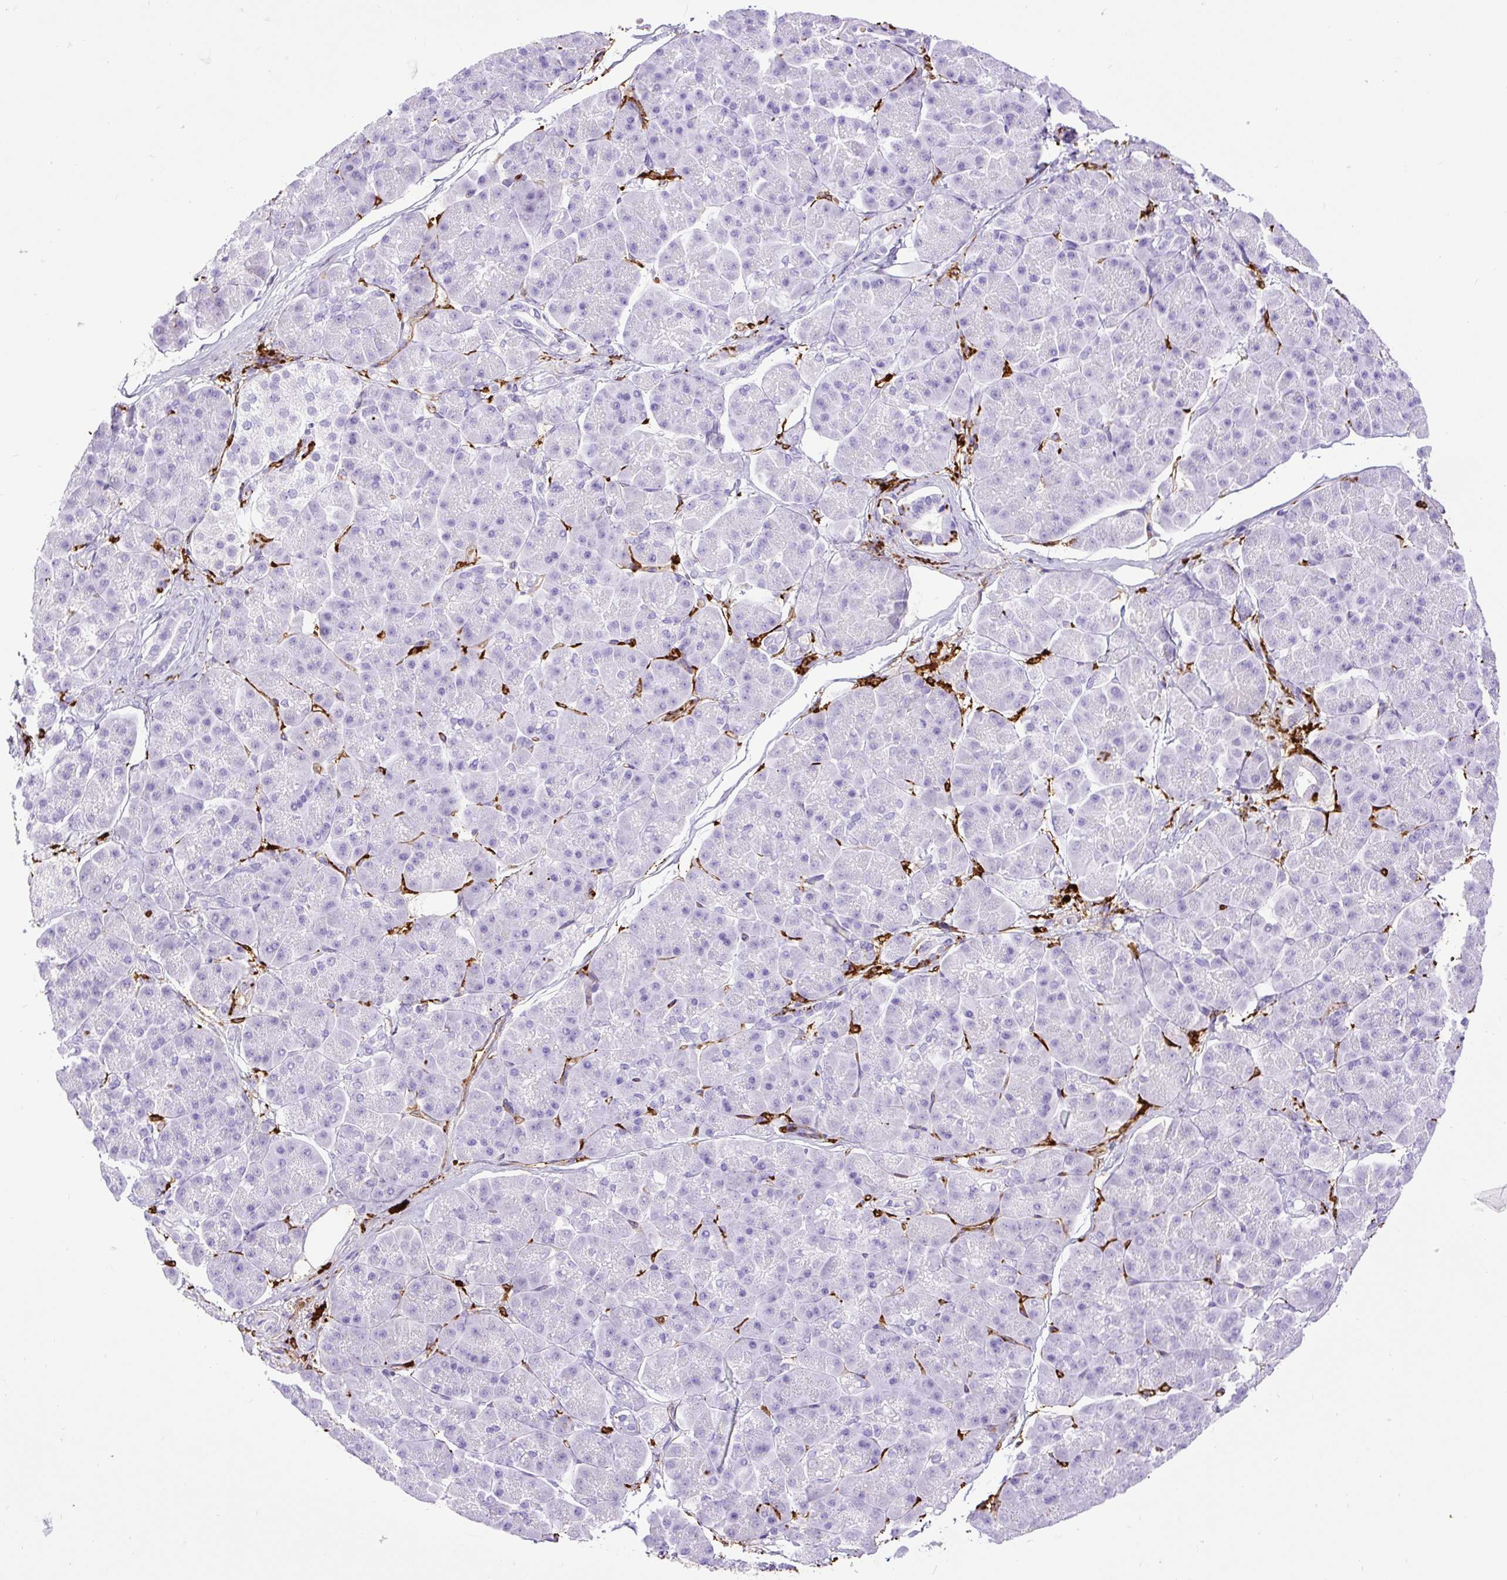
{"staining": {"intensity": "negative", "quantity": "none", "location": "none"}, "tissue": "pancreatic cancer", "cell_type": "Tumor cells", "image_type": "cancer", "snomed": [{"axis": "morphology", "description": "Normal tissue, NOS"}, {"axis": "morphology", "description": "Adenocarcinoma, NOS"}, {"axis": "topography", "description": "Pancreas"}], "caption": "Photomicrograph shows no protein positivity in tumor cells of pancreatic cancer tissue.", "gene": "HLA-DRA", "patient": {"sex": "female", "age": 68}}